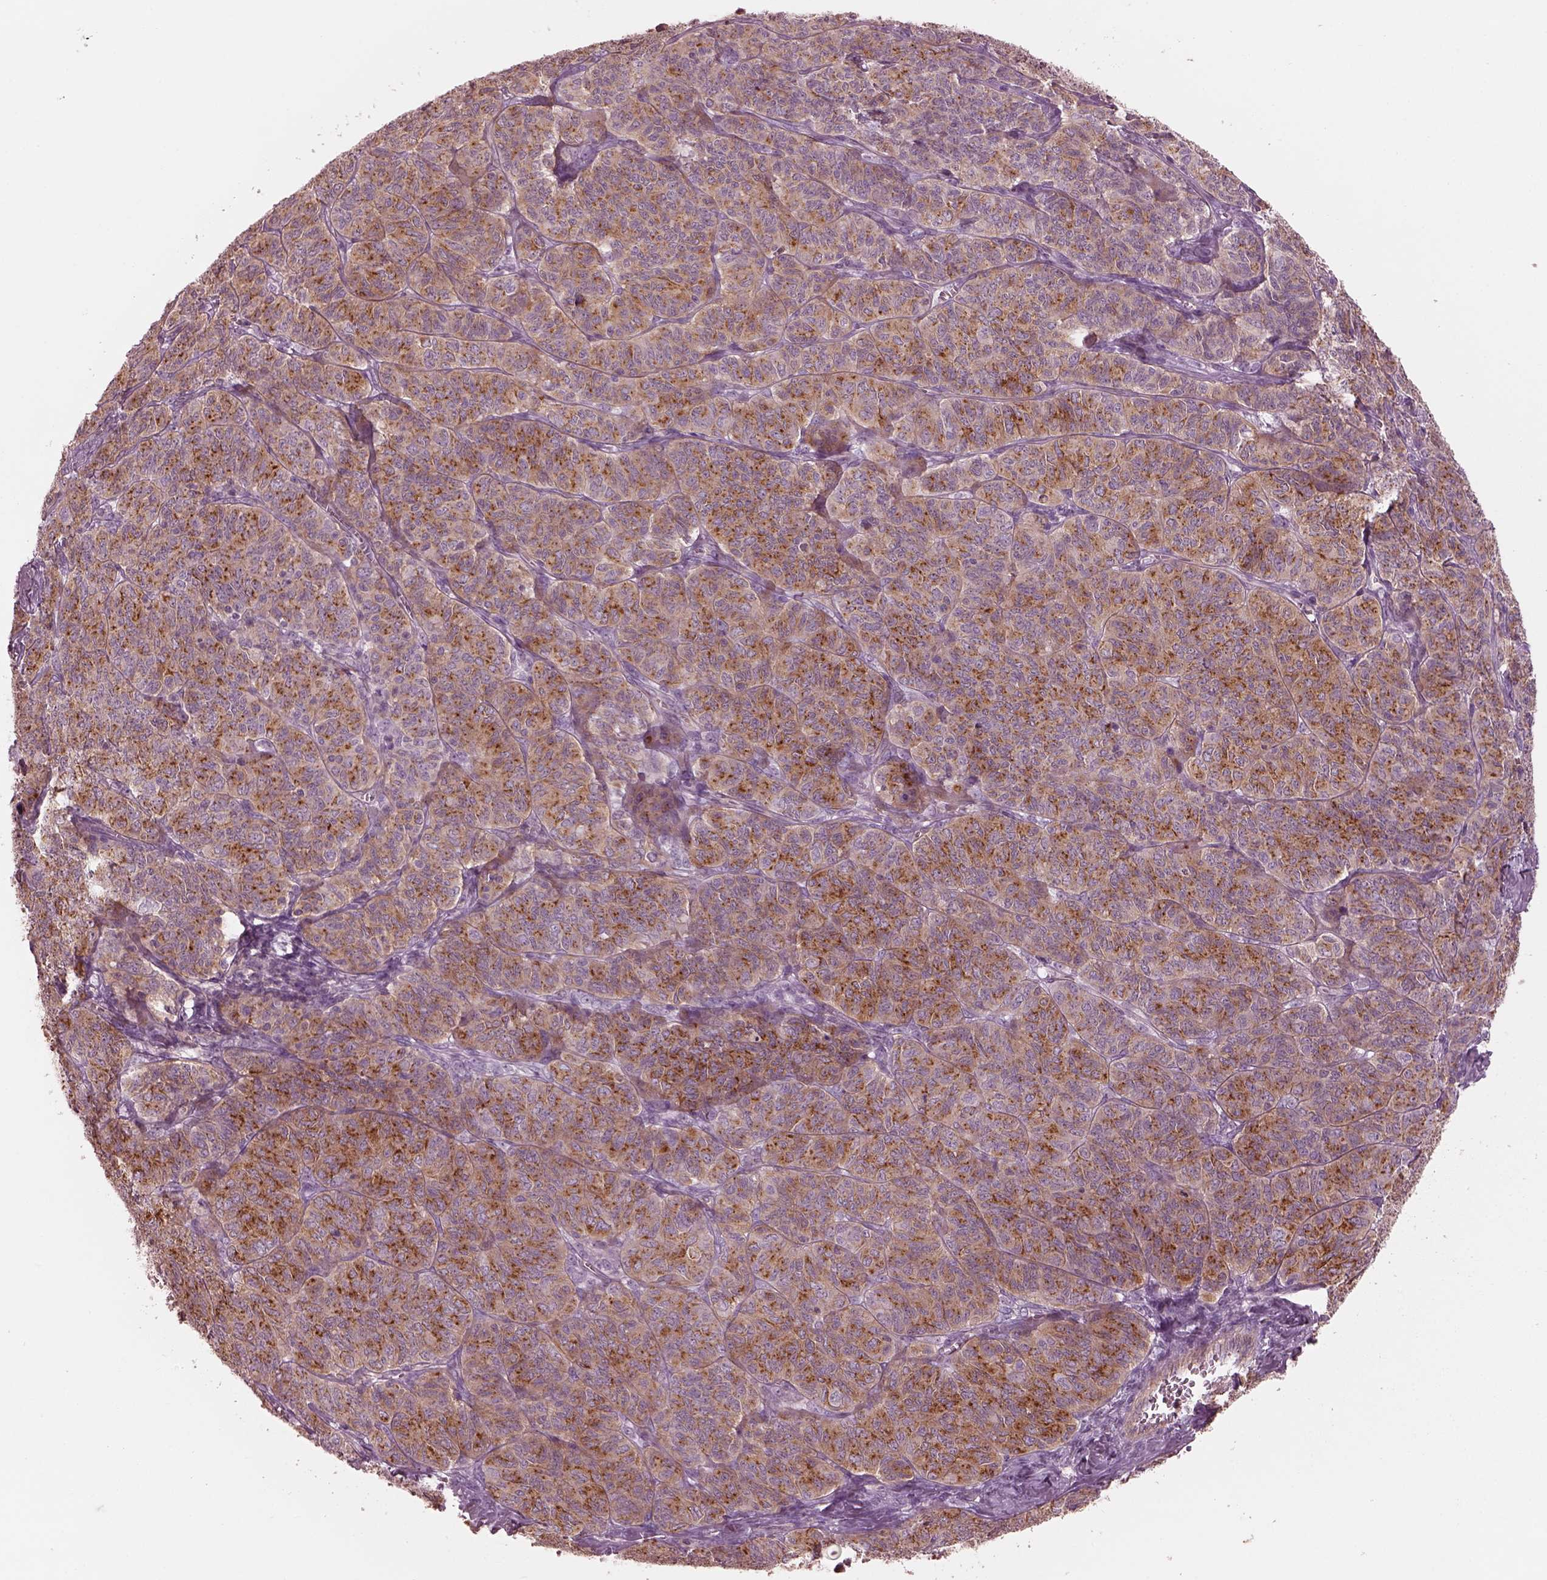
{"staining": {"intensity": "strong", "quantity": ">75%", "location": "cytoplasmic/membranous"}, "tissue": "ovarian cancer", "cell_type": "Tumor cells", "image_type": "cancer", "snomed": [{"axis": "morphology", "description": "Carcinoma, endometroid"}, {"axis": "topography", "description": "Ovary"}], "caption": "This histopathology image displays immunohistochemistry (IHC) staining of ovarian endometroid carcinoma, with high strong cytoplasmic/membranous staining in approximately >75% of tumor cells.", "gene": "ELAPOR1", "patient": {"sex": "female", "age": 80}}